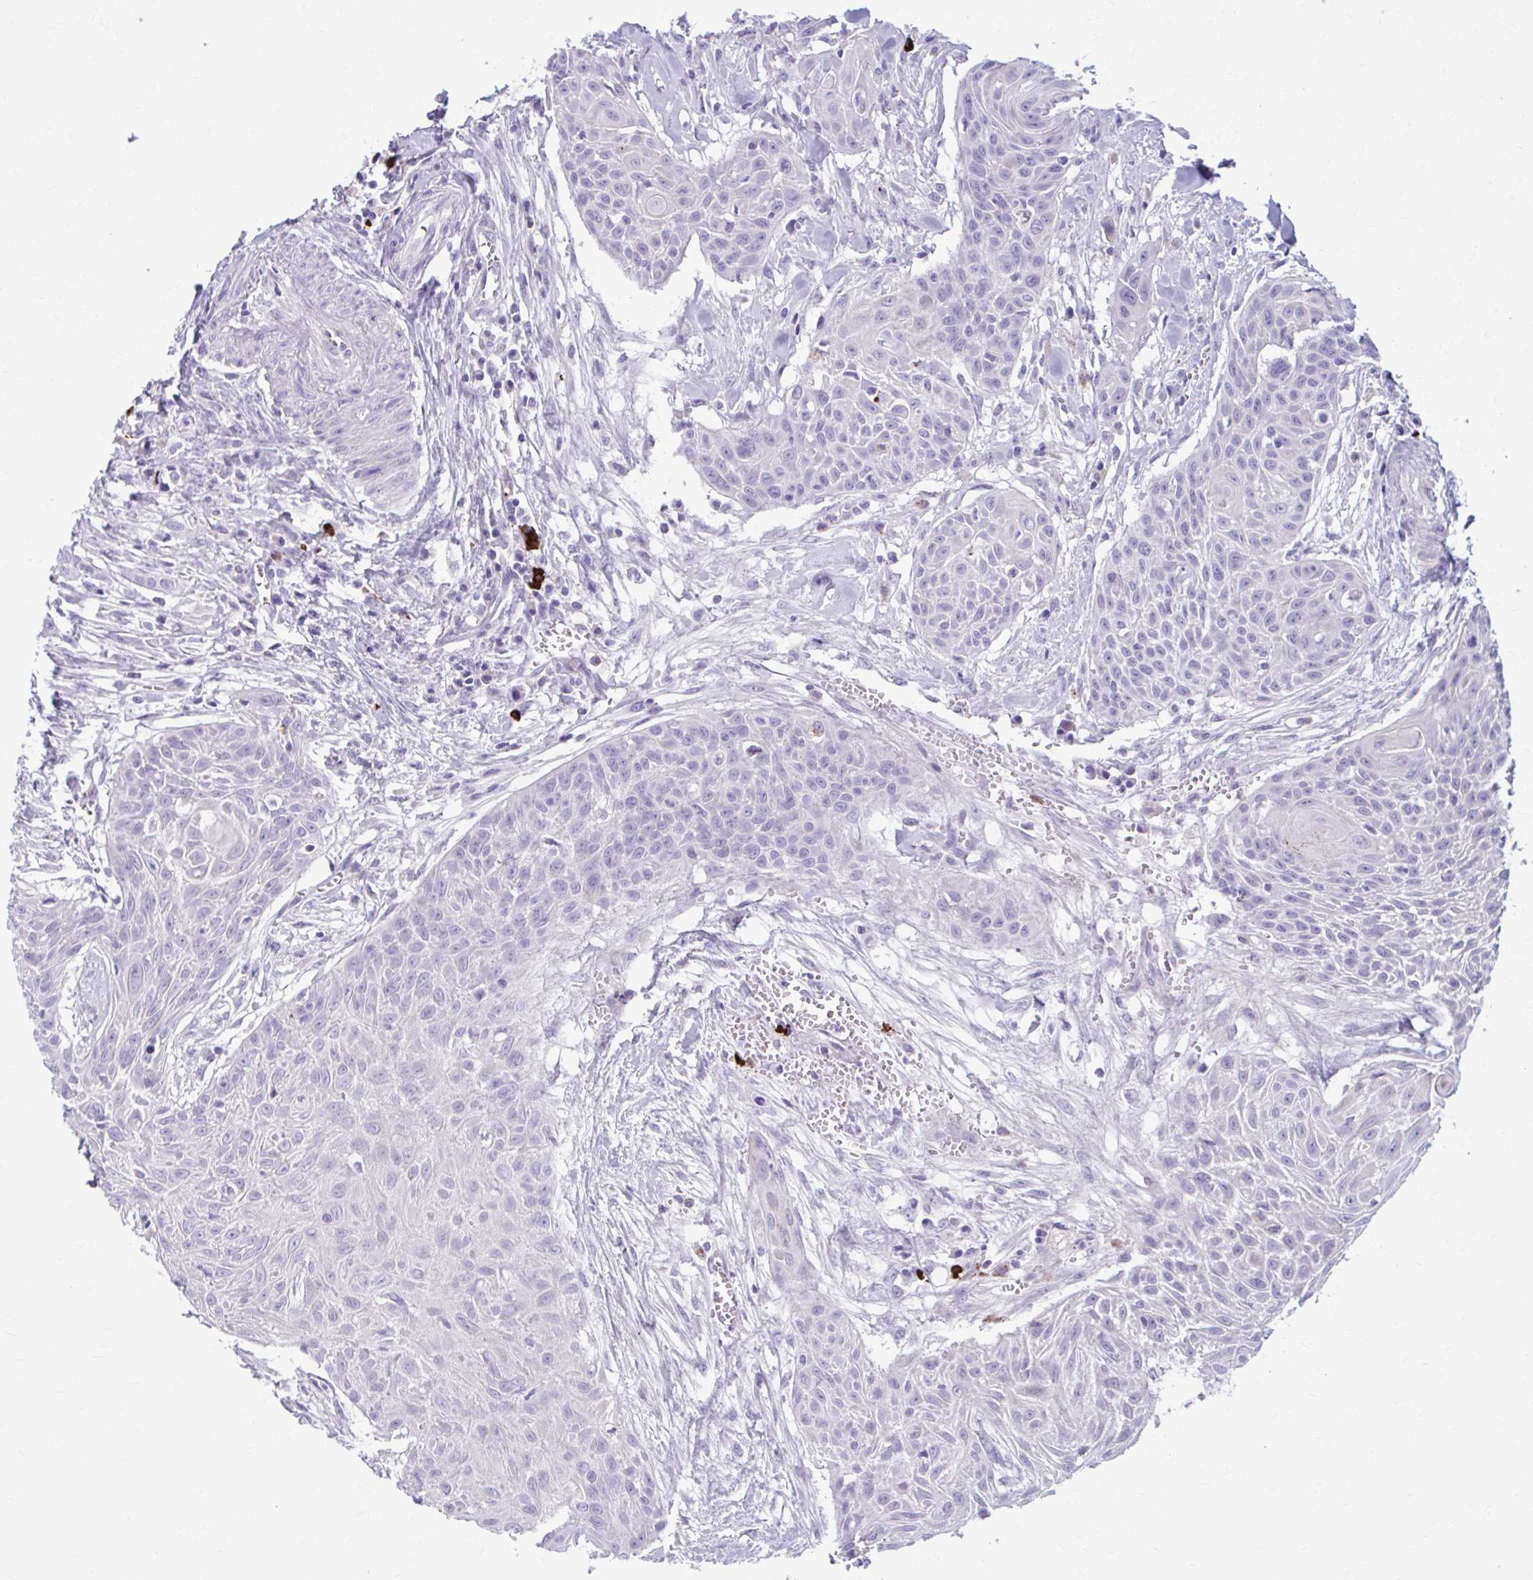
{"staining": {"intensity": "negative", "quantity": "none", "location": "none"}, "tissue": "head and neck cancer", "cell_type": "Tumor cells", "image_type": "cancer", "snomed": [{"axis": "morphology", "description": "Squamous cell carcinoma, NOS"}, {"axis": "topography", "description": "Lymph node"}, {"axis": "topography", "description": "Salivary gland"}, {"axis": "topography", "description": "Head-Neck"}], "caption": "Immunohistochemistry image of human squamous cell carcinoma (head and neck) stained for a protein (brown), which exhibits no positivity in tumor cells. (Brightfield microscopy of DAB (3,3'-diaminobenzidine) immunohistochemistry (IHC) at high magnification).", "gene": "C12orf71", "patient": {"sex": "female", "age": 74}}